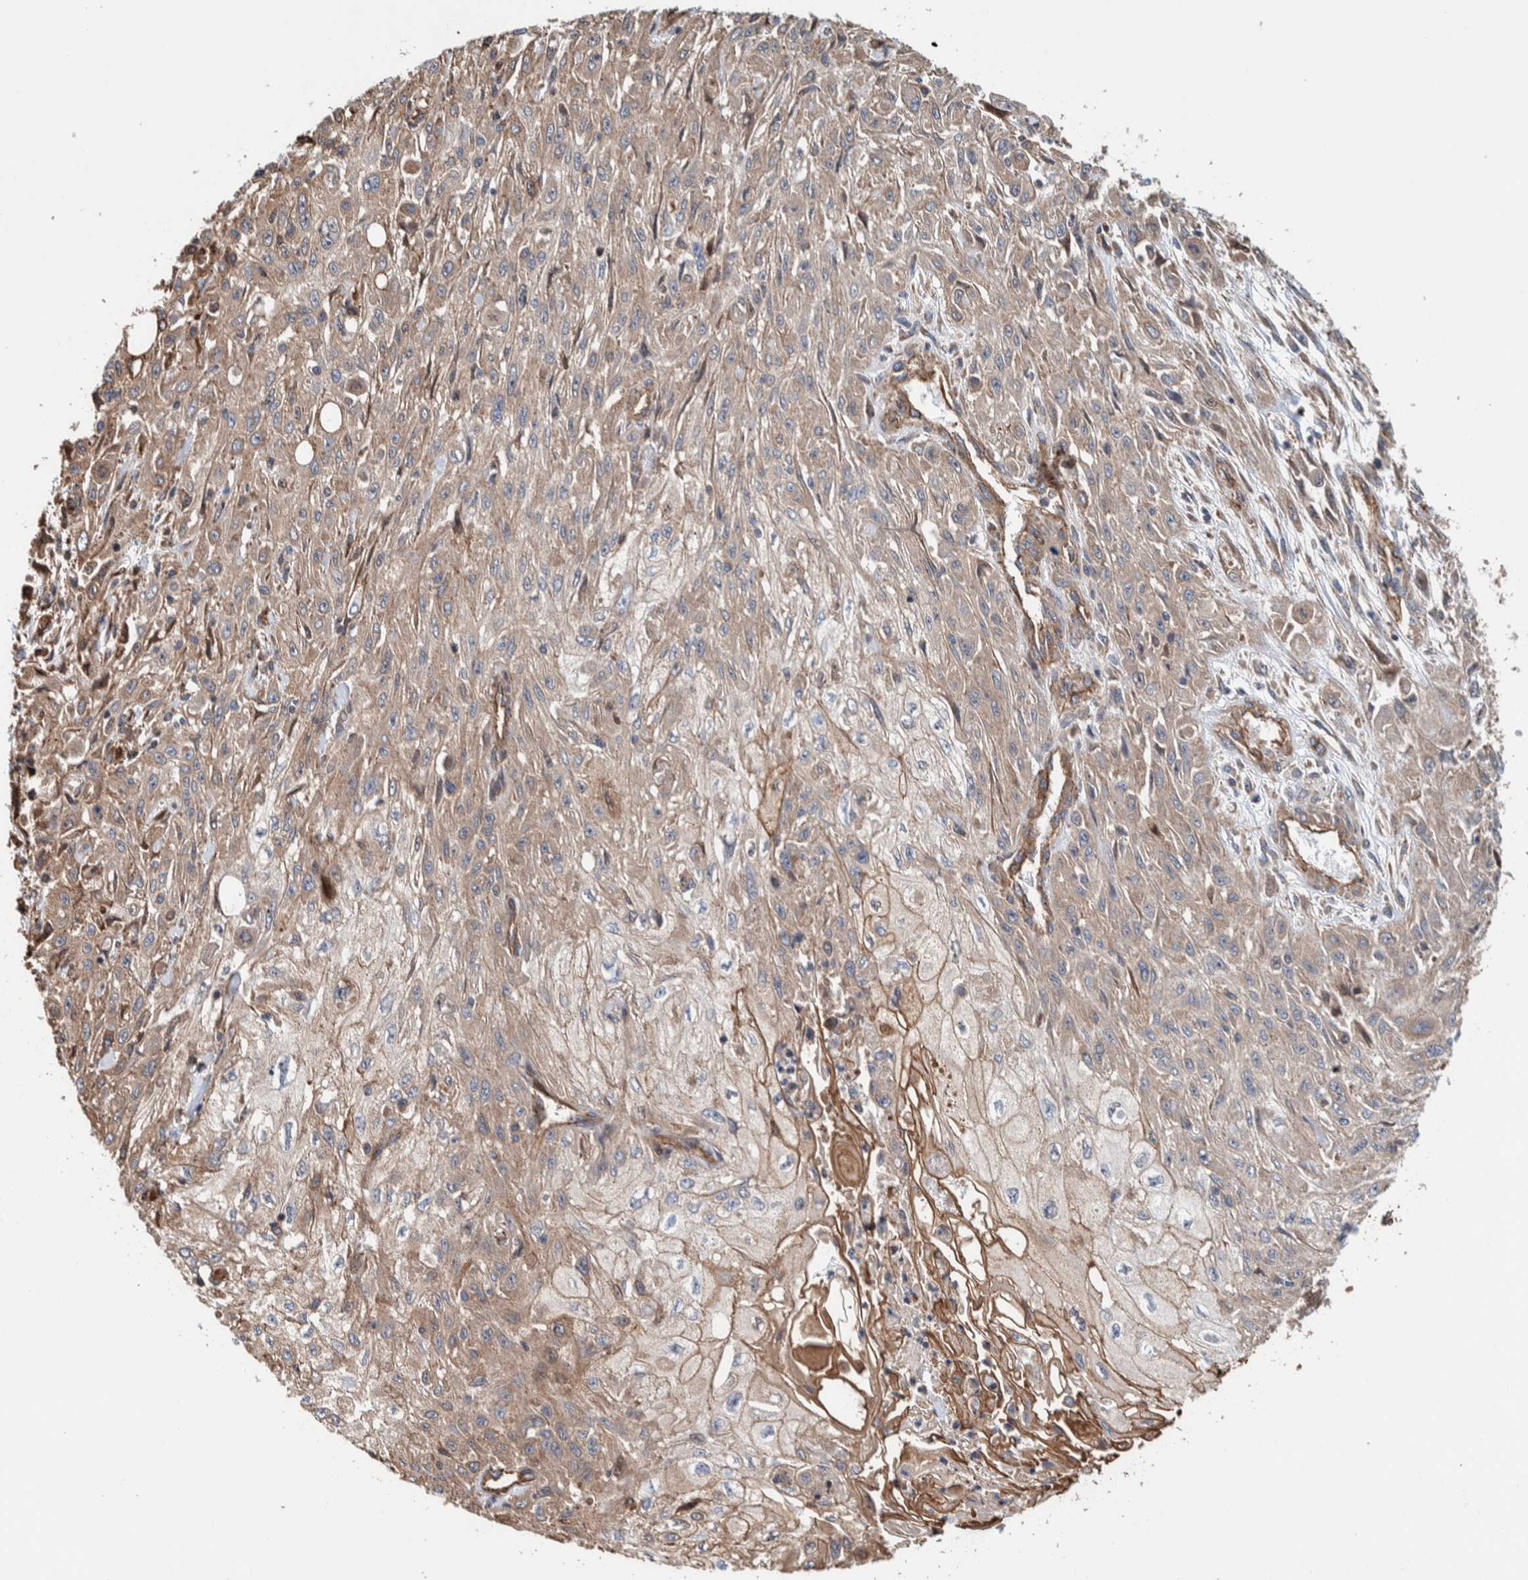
{"staining": {"intensity": "weak", "quantity": "<25%", "location": "cytoplasmic/membranous"}, "tissue": "skin cancer", "cell_type": "Tumor cells", "image_type": "cancer", "snomed": [{"axis": "morphology", "description": "Squamous cell carcinoma, NOS"}, {"axis": "morphology", "description": "Squamous cell carcinoma, metastatic, NOS"}, {"axis": "topography", "description": "Skin"}, {"axis": "topography", "description": "Lymph node"}], "caption": "DAB (3,3'-diaminobenzidine) immunohistochemical staining of squamous cell carcinoma (skin) demonstrates no significant staining in tumor cells.", "gene": "PKD1L1", "patient": {"sex": "male", "age": 75}}